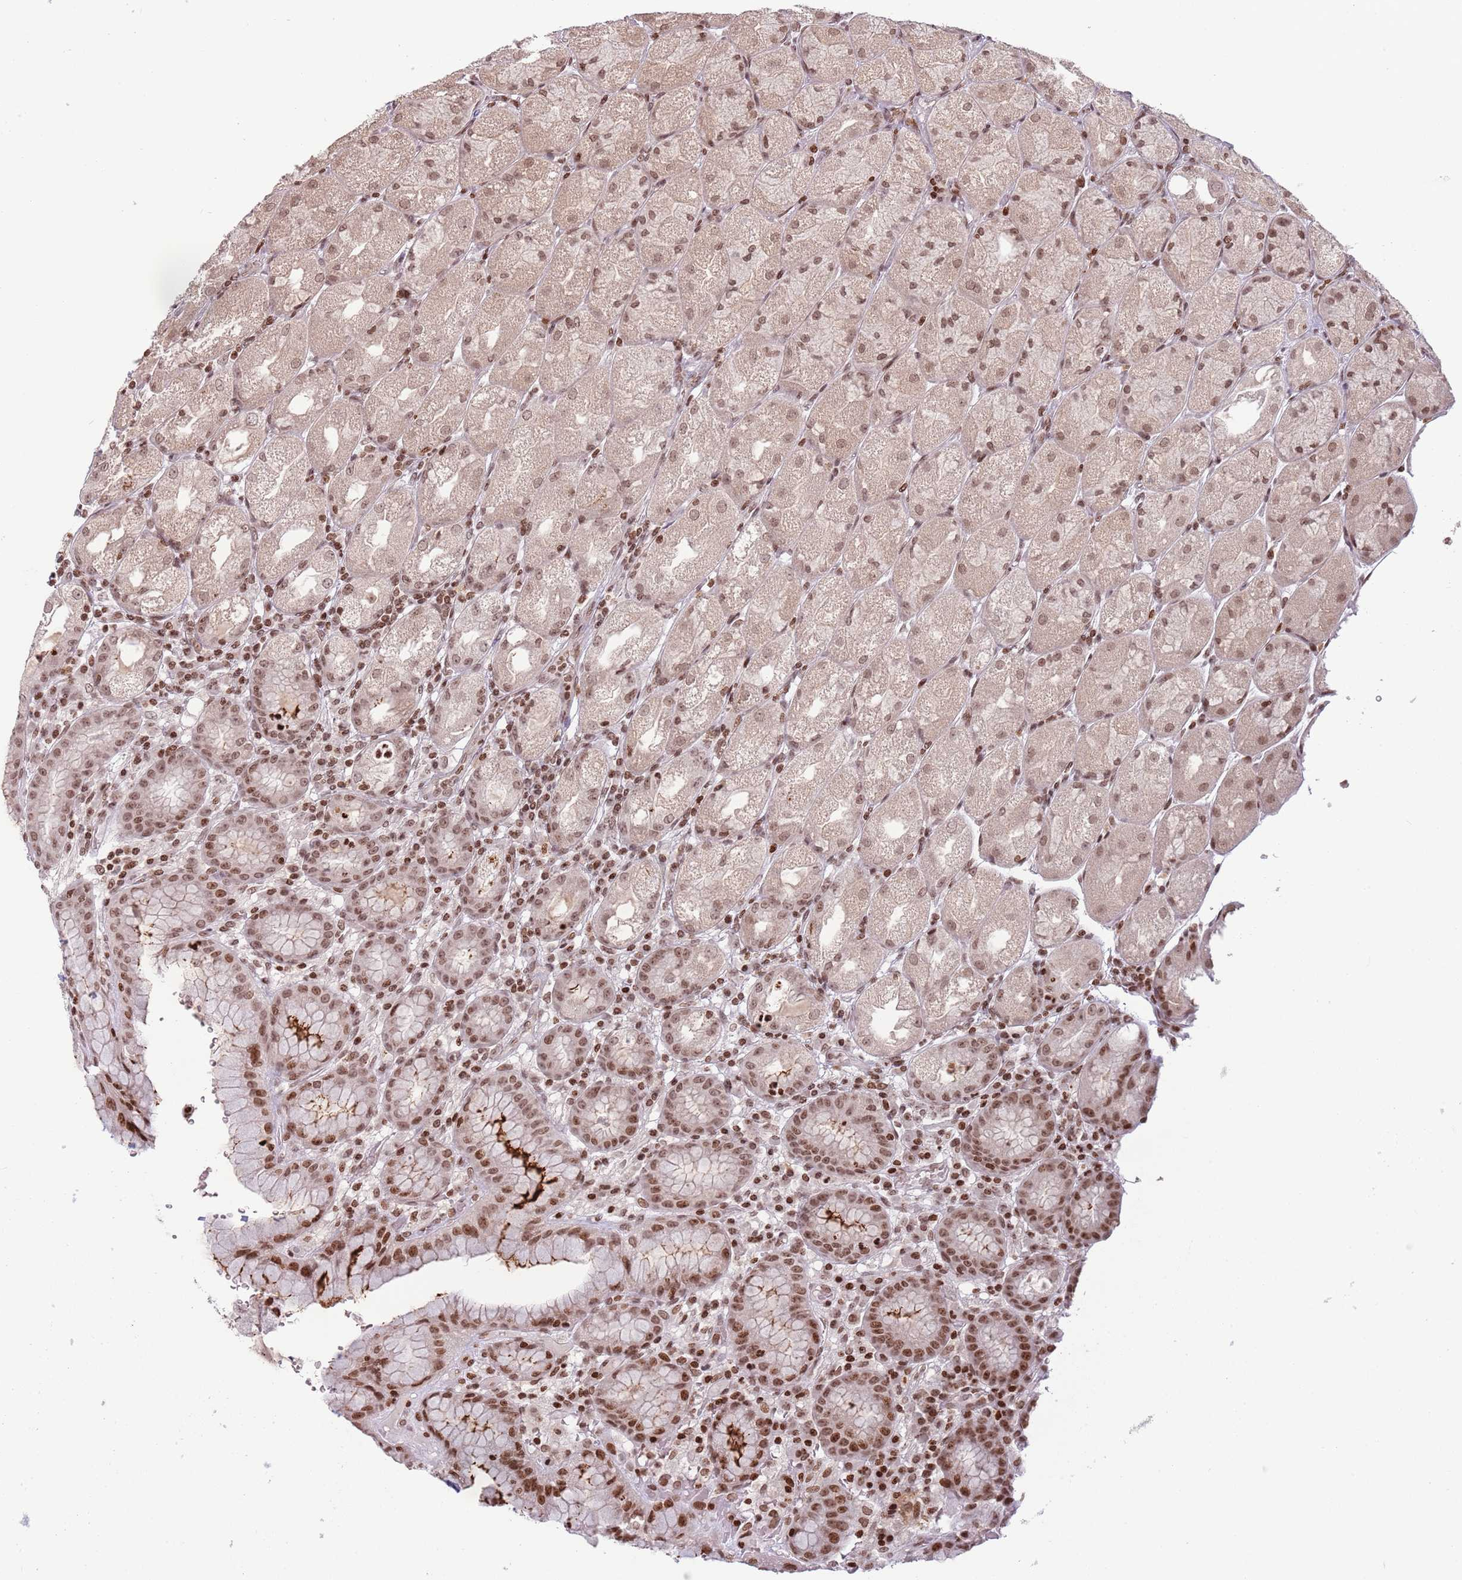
{"staining": {"intensity": "moderate", "quantity": ">75%", "location": "nuclear"}, "tissue": "stomach", "cell_type": "Glandular cells", "image_type": "normal", "snomed": [{"axis": "morphology", "description": "Normal tissue, NOS"}, {"axis": "topography", "description": "Stomach, upper"}], "caption": "This is an image of immunohistochemistry staining of unremarkable stomach, which shows moderate staining in the nuclear of glandular cells.", "gene": "SH3RF3", "patient": {"sex": "male", "age": 52}}